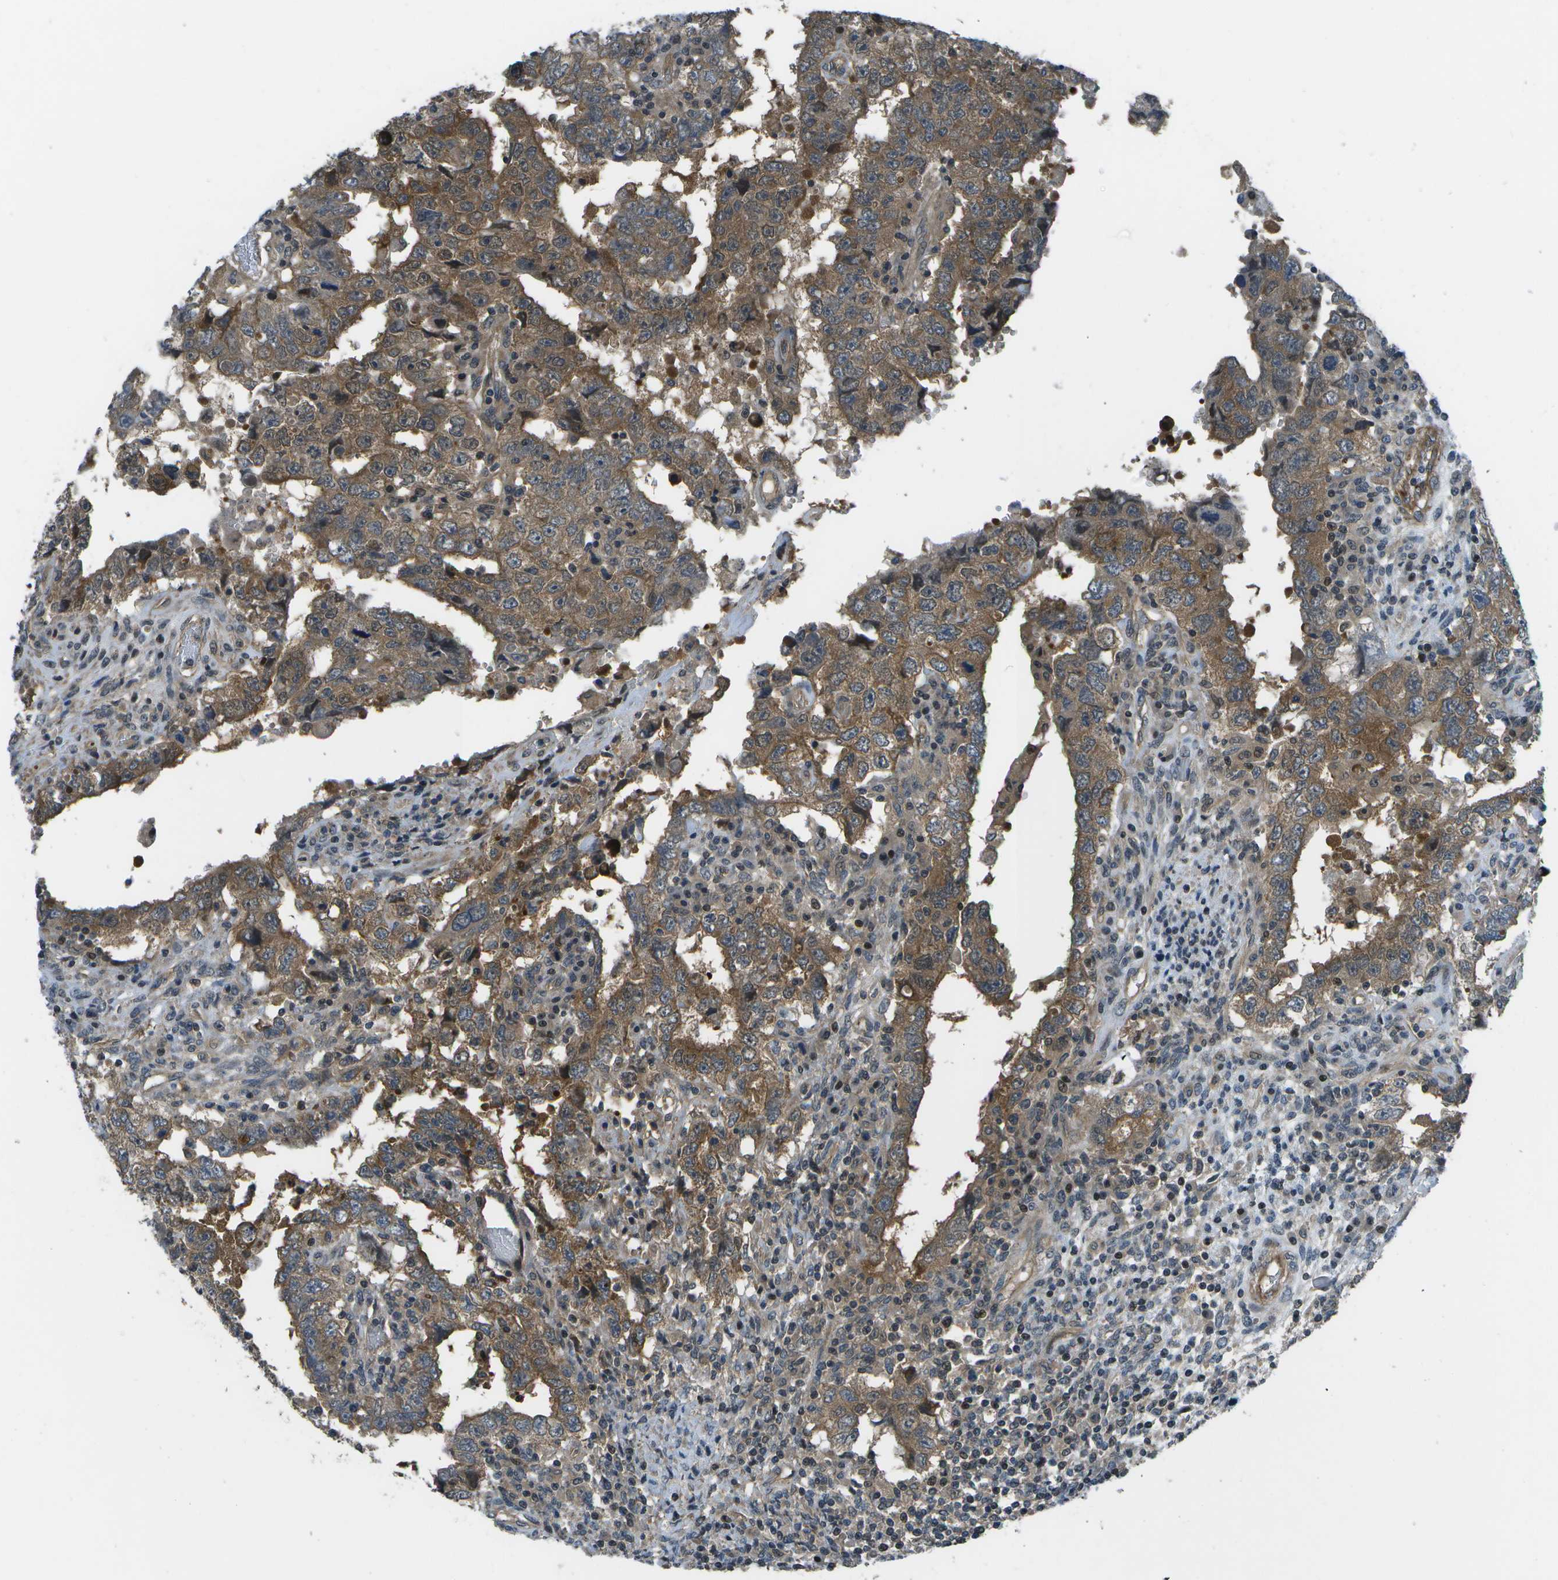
{"staining": {"intensity": "moderate", "quantity": ">75%", "location": "cytoplasmic/membranous"}, "tissue": "testis cancer", "cell_type": "Tumor cells", "image_type": "cancer", "snomed": [{"axis": "morphology", "description": "Carcinoma, Embryonal, NOS"}, {"axis": "topography", "description": "Testis"}], "caption": "Approximately >75% of tumor cells in embryonal carcinoma (testis) show moderate cytoplasmic/membranous protein positivity as visualized by brown immunohistochemical staining.", "gene": "ENPP5", "patient": {"sex": "male", "age": 26}}